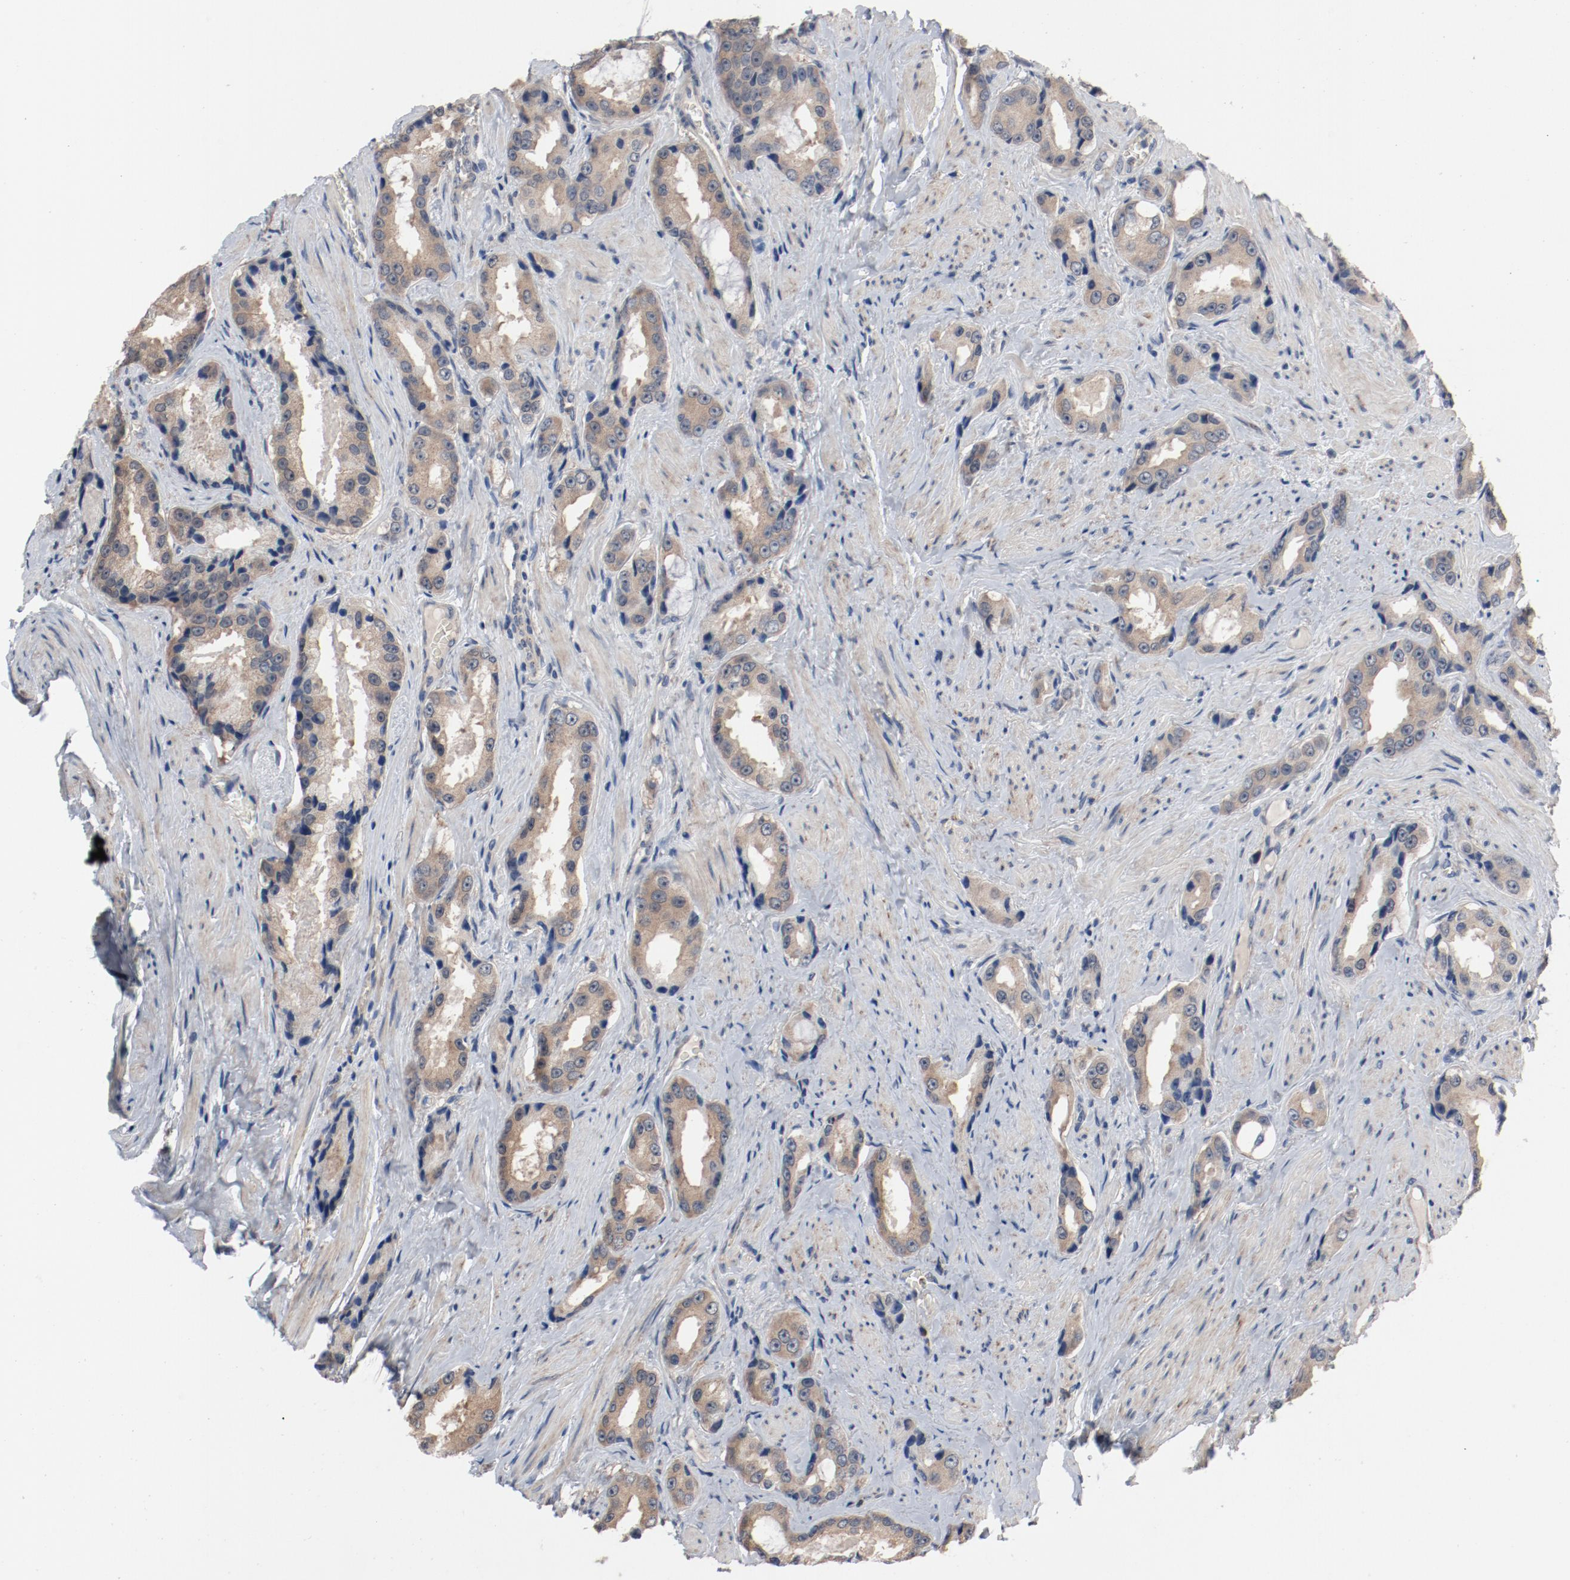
{"staining": {"intensity": "moderate", "quantity": ">75%", "location": "cytoplasmic/membranous"}, "tissue": "prostate cancer", "cell_type": "Tumor cells", "image_type": "cancer", "snomed": [{"axis": "morphology", "description": "Adenocarcinoma, Medium grade"}, {"axis": "topography", "description": "Prostate"}], "caption": "Immunohistochemistry of human prostate cancer (medium-grade adenocarcinoma) reveals medium levels of moderate cytoplasmic/membranous staining in about >75% of tumor cells.", "gene": "DNAL4", "patient": {"sex": "male", "age": 60}}